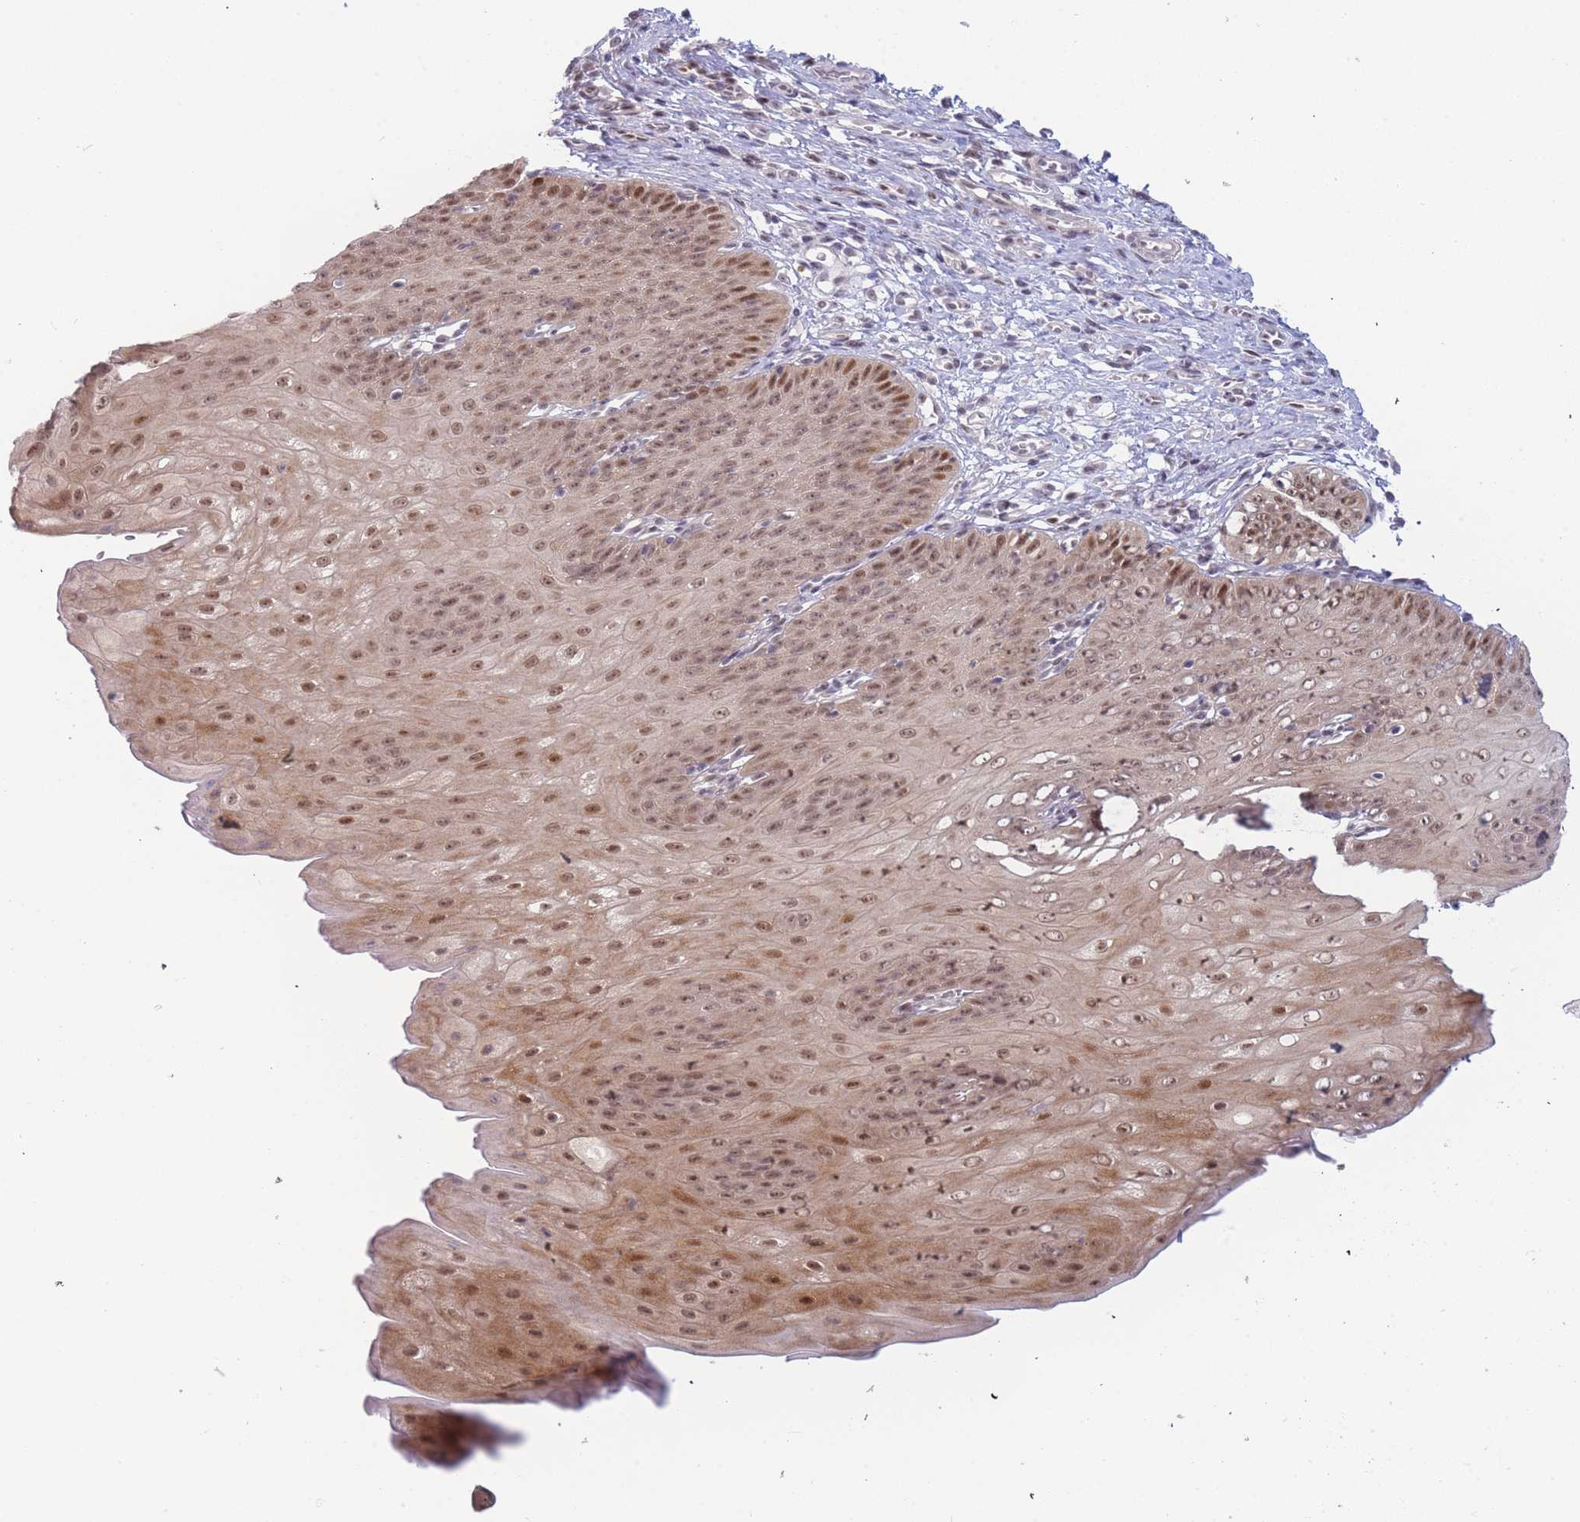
{"staining": {"intensity": "moderate", "quantity": ">75%", "location": "cytoplasmic/membranous,nuclear"}, "tissue": "esophagus", "cell_type": "Squamous epithelial cells", "image_type": "normal", "snomed": [{"axis": "morphology", "description": "Normal tissue, NOS"}, {"axis": "topography", "description": "Esophagus"}], "caption": "Unremarkable esophagus displays moderate cytoplasmic/membranous,nuclear expression in approximately >75% of squamous epithelial cells, visualized by immunohistochemistry. The staining is performed using DAB (3,3'-diaminobenzidine) brown chromogen to label protein expression. The nuclei are counter-stained blue using hematoxylin.", "gene": "DEAF1", "patient": {"sex": "male", "age": 71}}